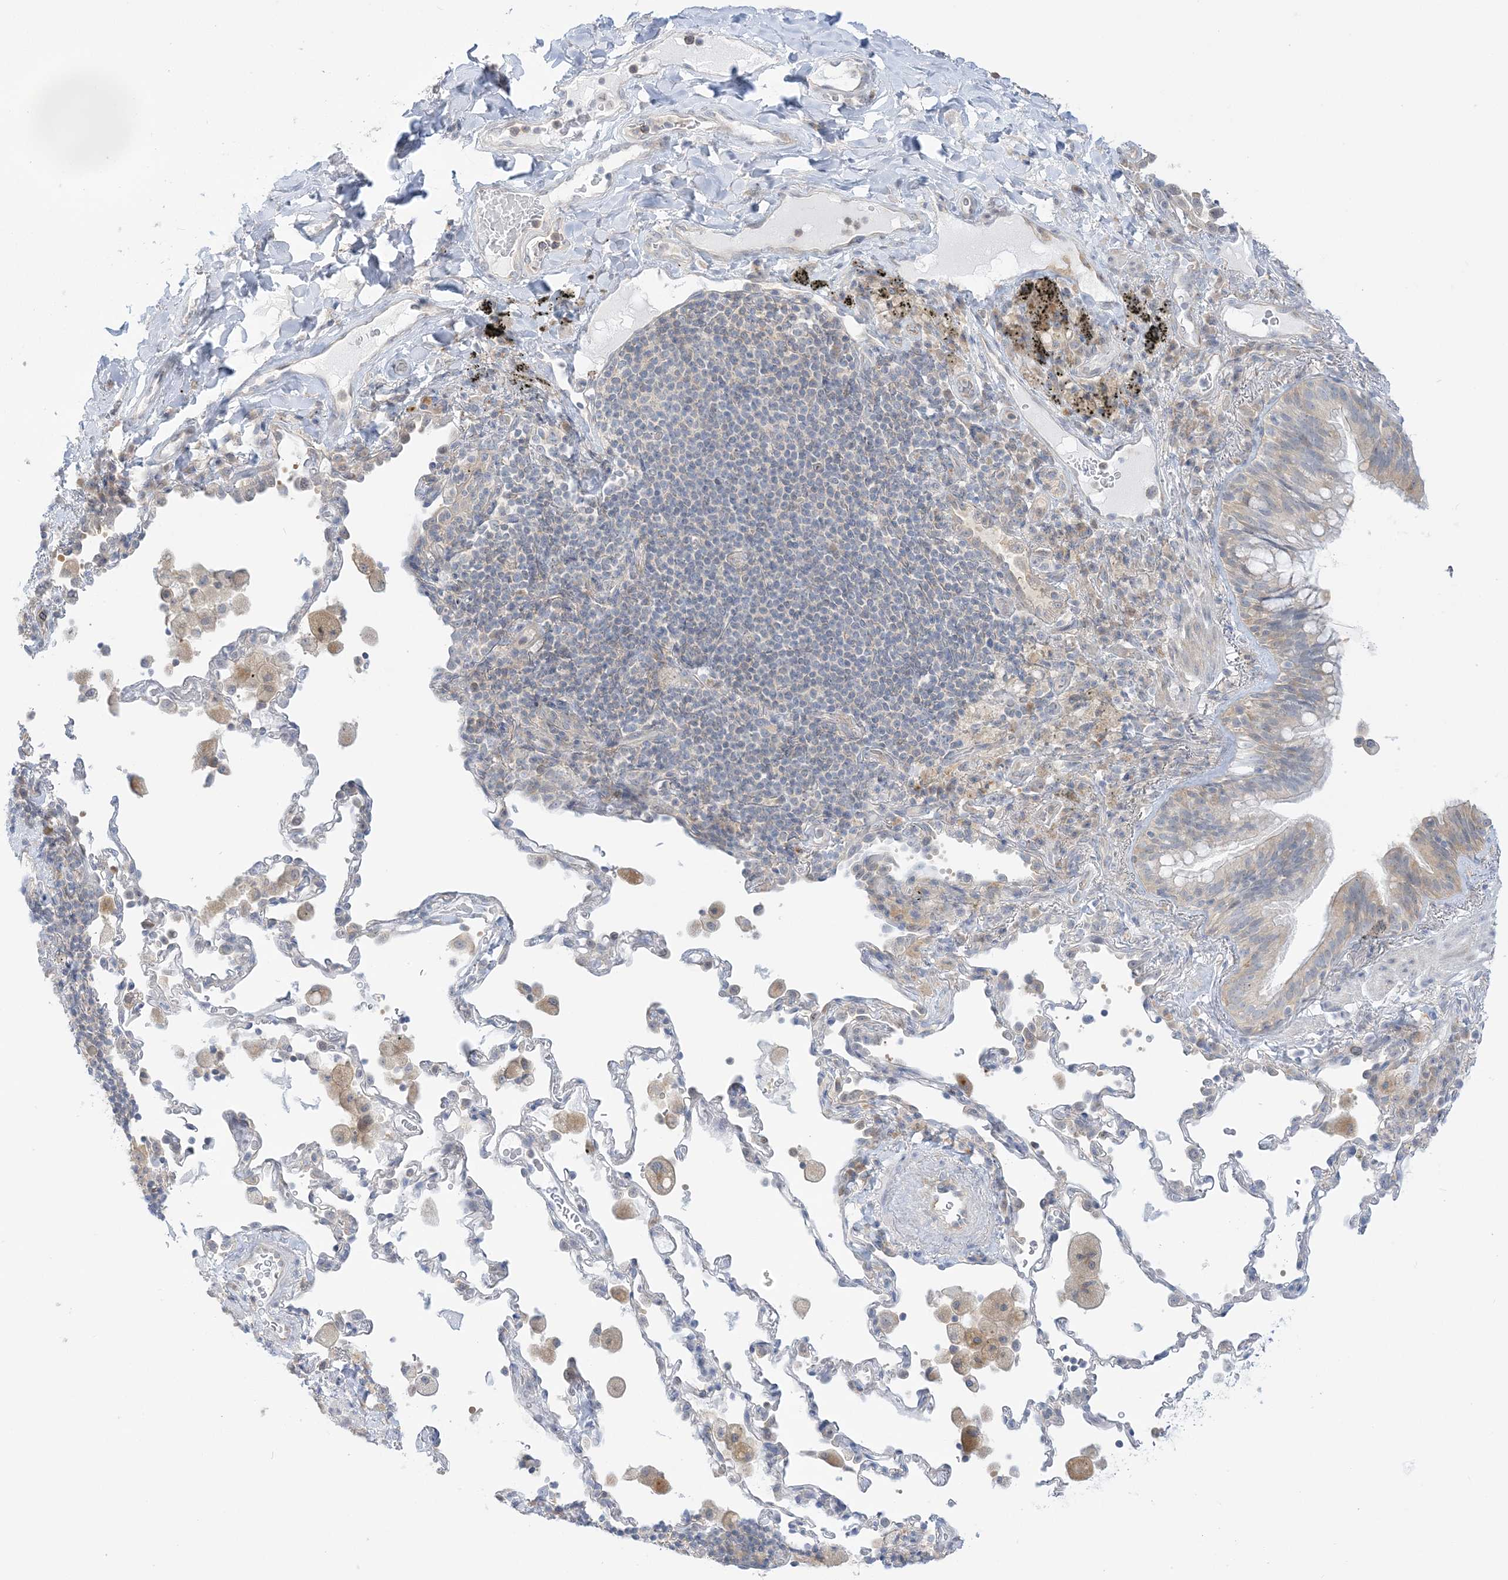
{"staining": {"intensity": "negative", "quantity": "none", "location": "none"}, "tissue": "bronchus", "cell_type": "Respiratory epithelial cells", "image_type": "normal", "snomed": [{"axis": "morphology", "description": "Normal tissue, NOS"}, {"axis": "morphology", "description": "Adenocarcinoma, NOS"}, {"axis": "topography", "description": "Bronchus"}, {"axis": "topography", "description": "Lung"}], "caption": "This is an IHC histopathology image of unremarkable human bronchus. There is no staining in respiratory epithelial cells.", "gene": "THADA", "patient": {"sex": "male", "age": 54}}